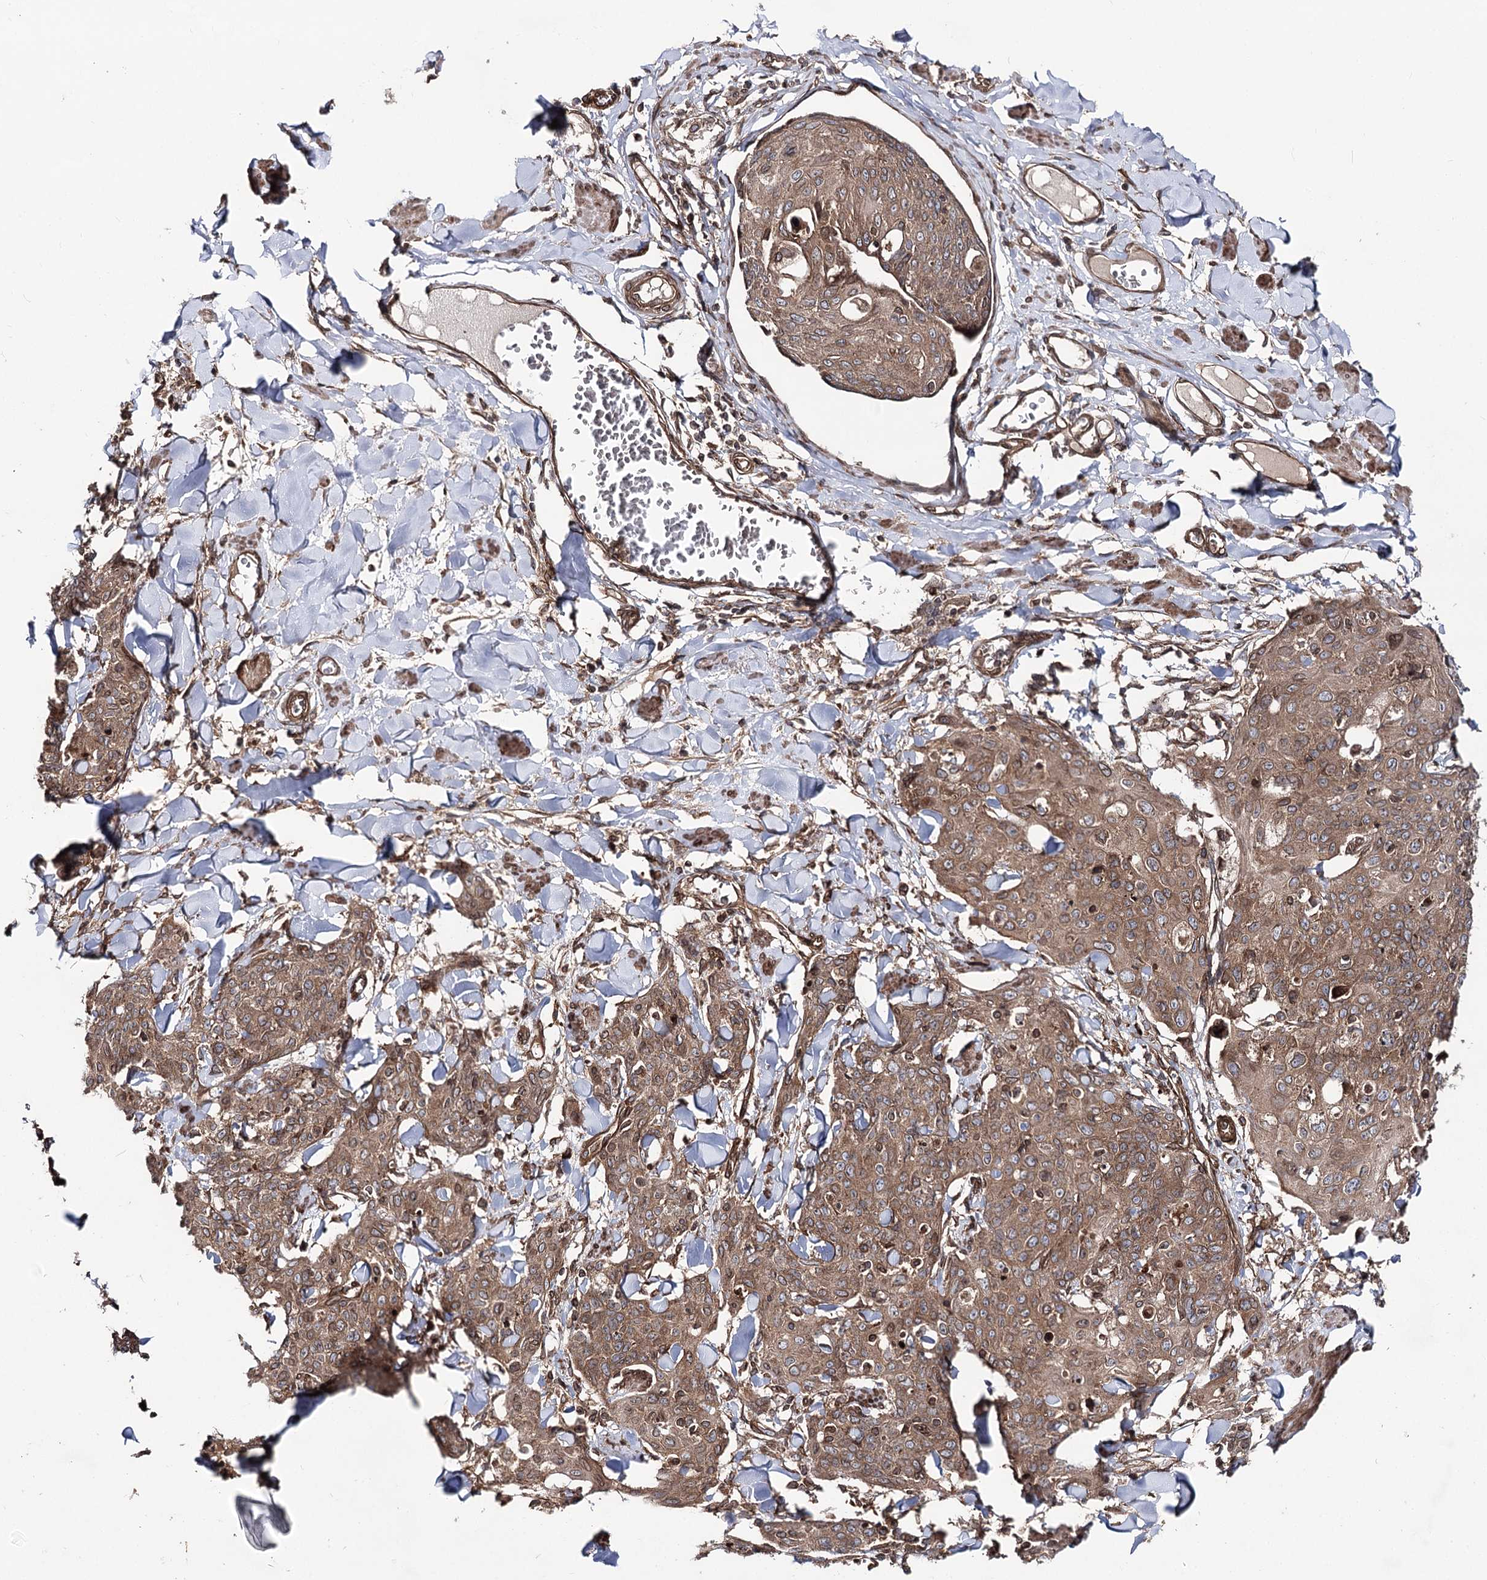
{"staining": {"intensity": "moderate", "quantity": ">75%", "location": "cytoplasmic/membranous"}, "tissue": "skin cancer", "cell_type": "Tumor cells", "image_type": "cancer", "snomed": [{"axis": "morphology", "description": "Squamous cell carcinoma, NOS"}, {"axis": "topography", "description": "Skin"}, {"axis": "topography", "description": "Vulva"}], "caption": "Immunohistochemical staining of human skin cancer (squamous cell carcinoma) exhibits moderate cytoplasmic/membranous protein positivity in about >75% of tumor cells.", "gene": "FGFR1OP2", "patient": {"sex": "female", "age": 85}}